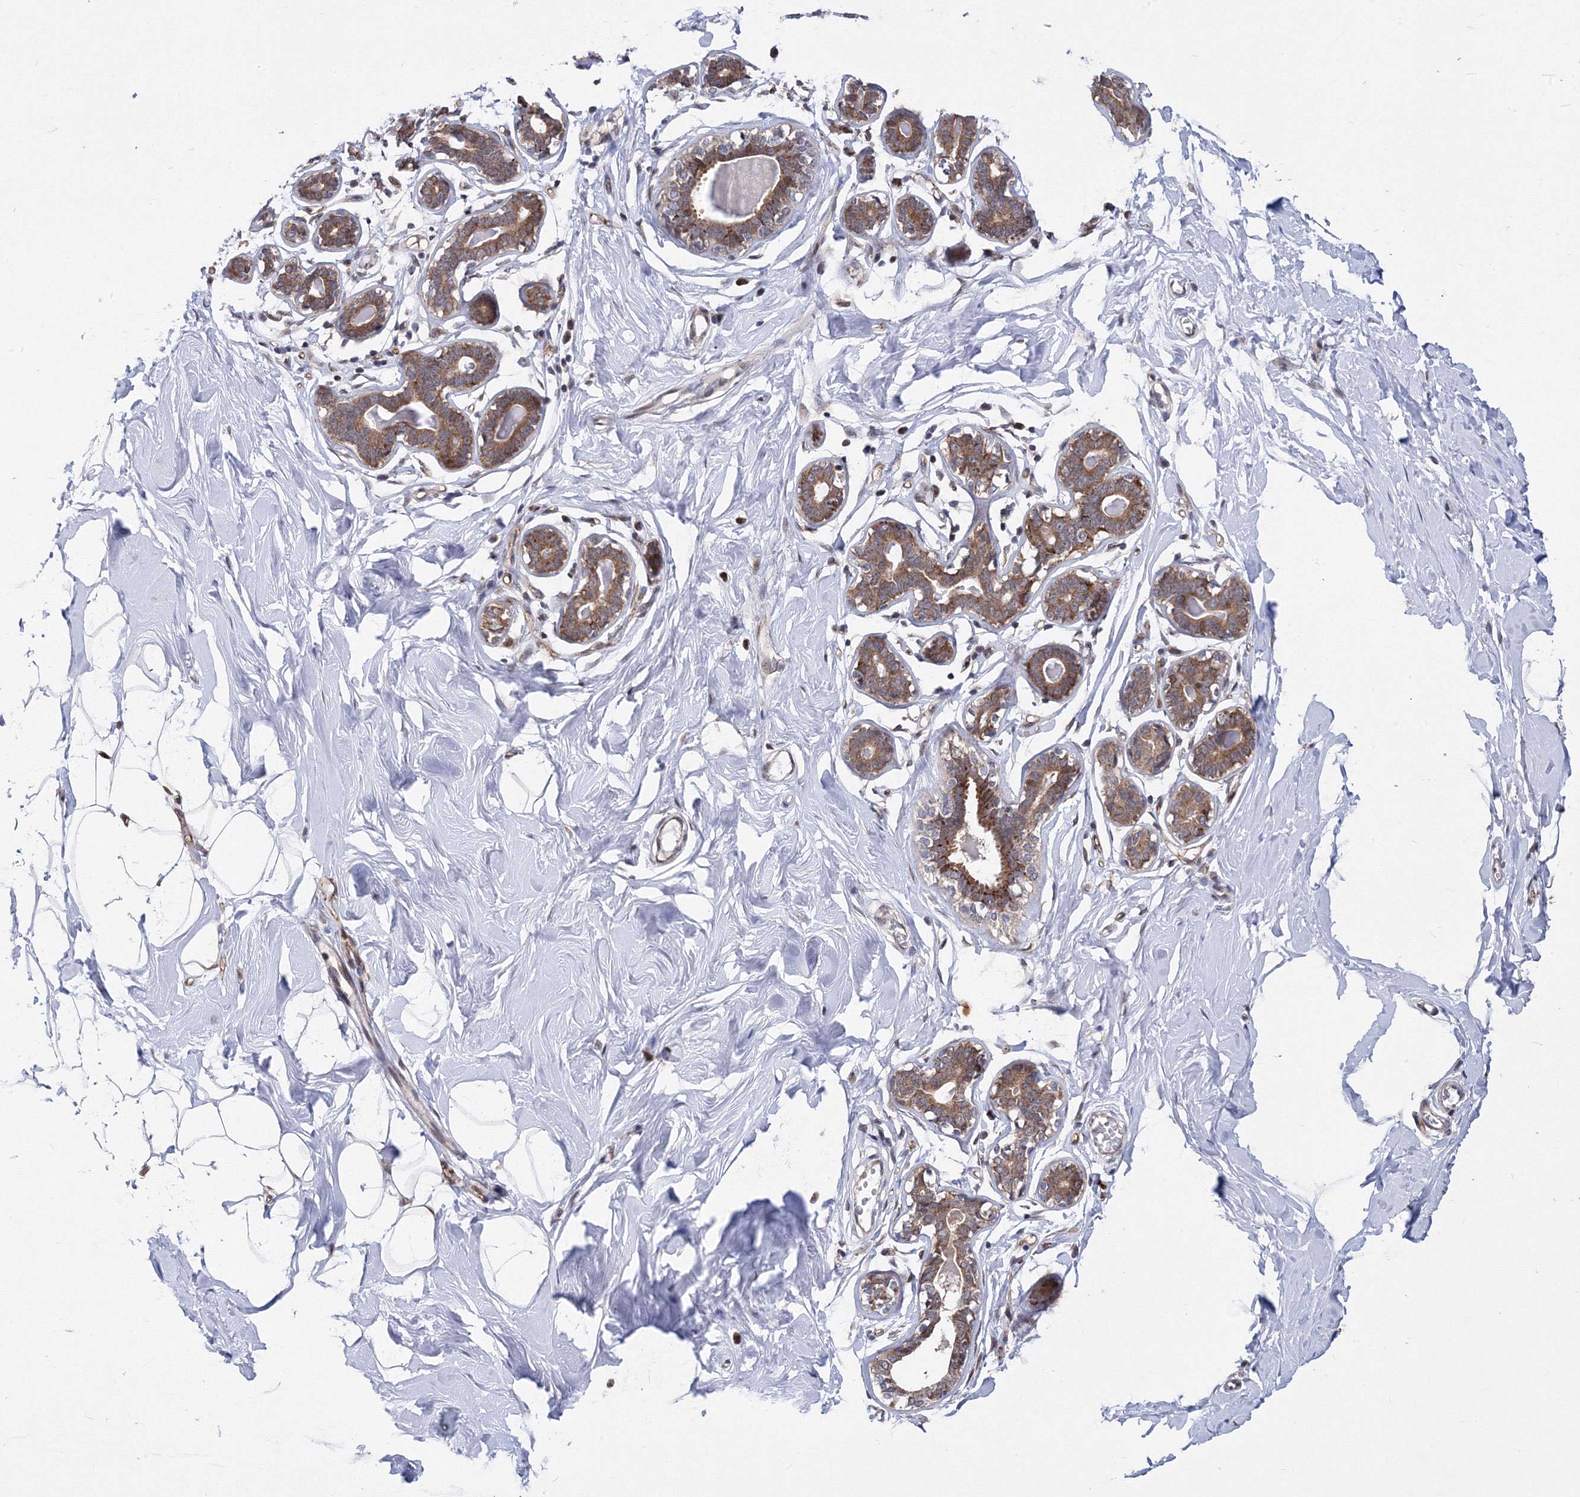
{"staining": {"intensity": "moderate", "quantity": "<25%", "location": "cytoplasmic/membranous"}, "tissue": "breast", "cell_type": "Adipocytes", "image_type": "normal", "snomed": [{"axis": "morphology", "description": "Normal tissue, NOS"}, {"axis": "topography", "description": "Breast"}], "caption": "Protein expression analysis of benign human breast reveals moderate cytoplasmic/membranous positivity in about <25% of adipocytes. (IHC, brightfield microscopy, high magnification).", "gene": "GPN1", "patient": {"sex": "female", "age": 26}}